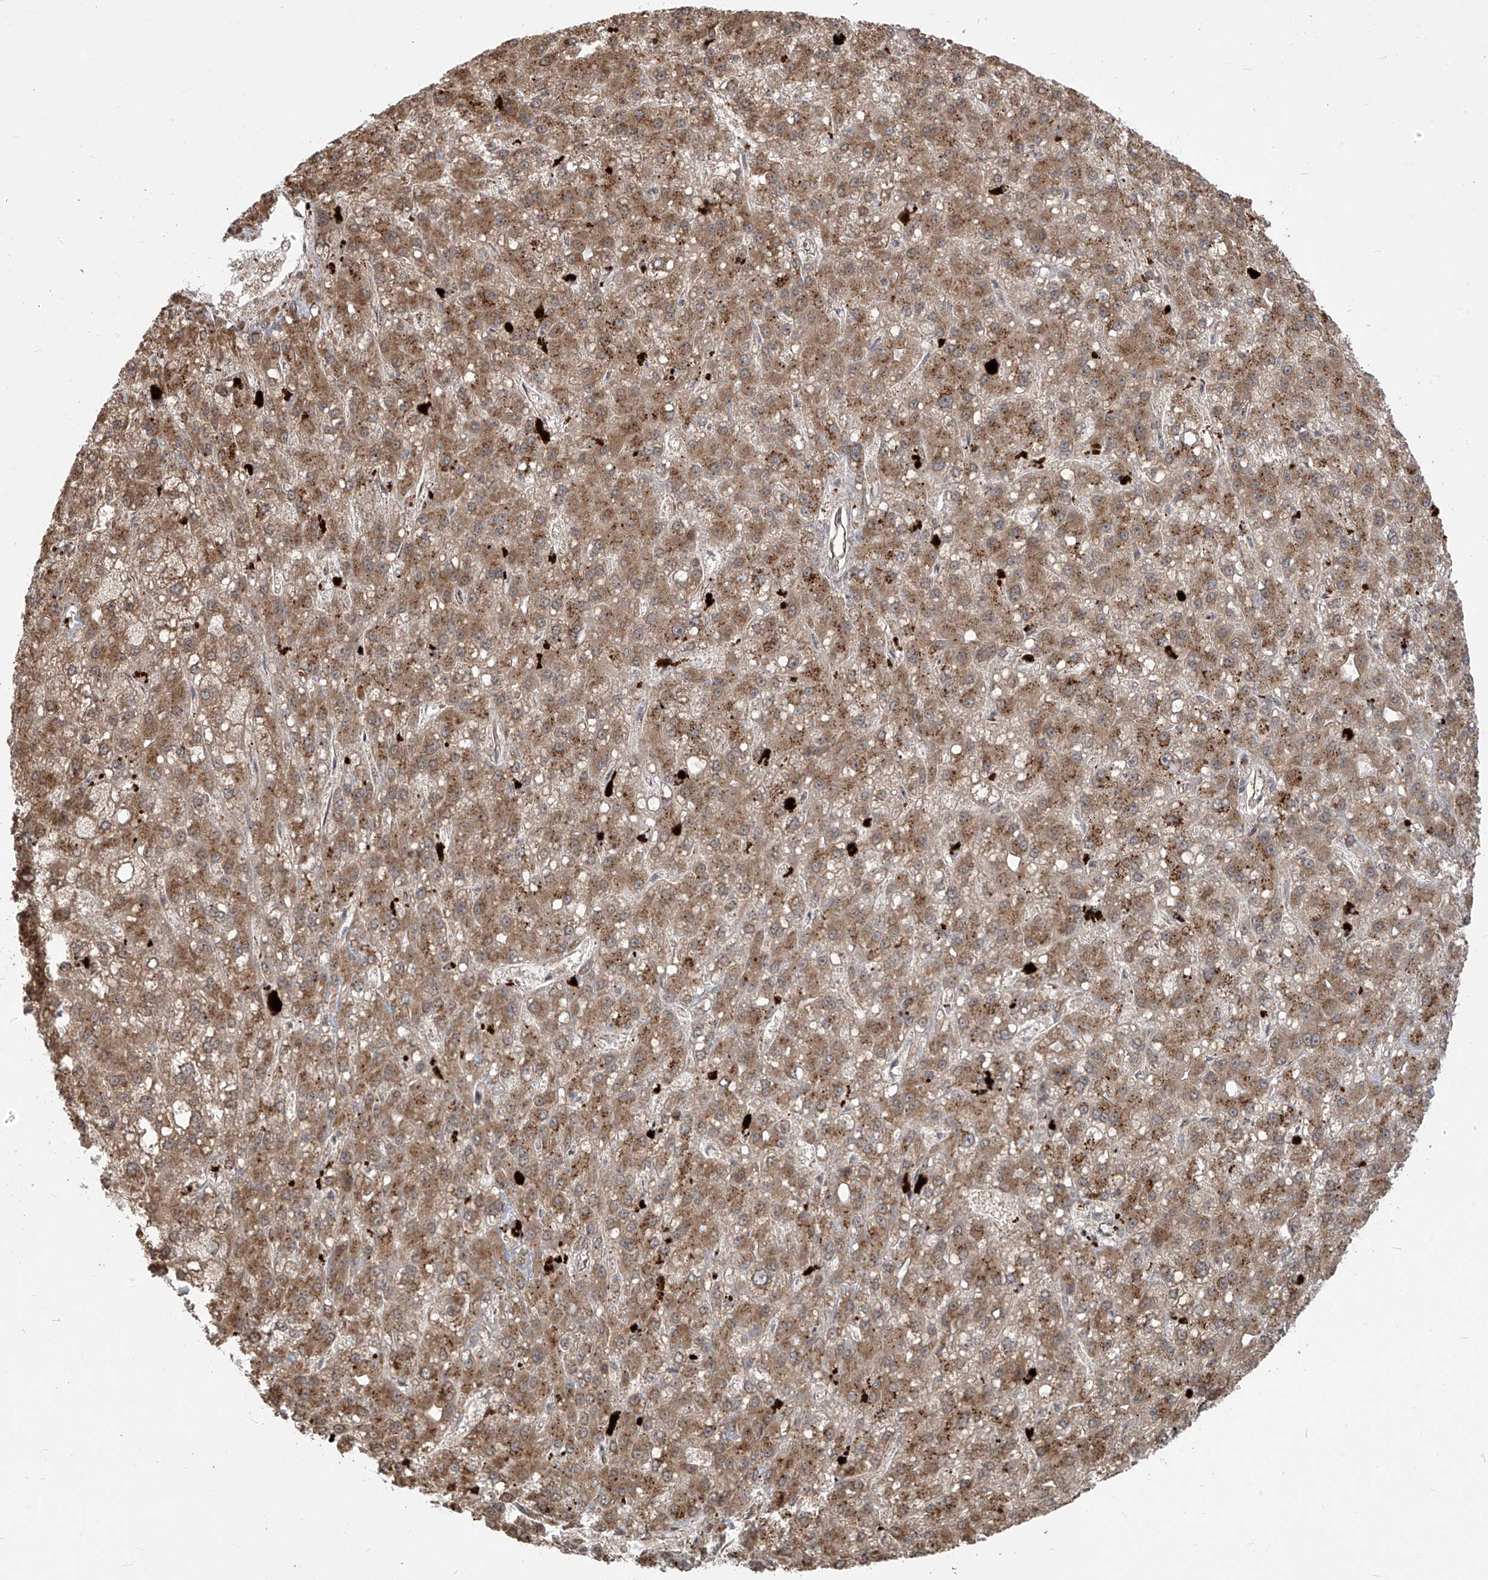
{"staining": {"intensity": "moderate", "quantity": ">75%", "location": "cytoplasmic/membranous"}, "tissue": "liver cancer", "cell_type": "Tumor cells", "image_type": "cancer", "snomed": [{"axis": "morphology", "description": "Carcinoma, Hepatocellular, NOS"}, {"axis": "topography", "description": "Liver"}], "caption": "Protein expression analysis of liver cancer reveals moderate cytoplasmic/membranous positivity in about >75% of tumor cells.", "gene": "PLEKHM3", "patient": {"sex": "male", "age": 67}}